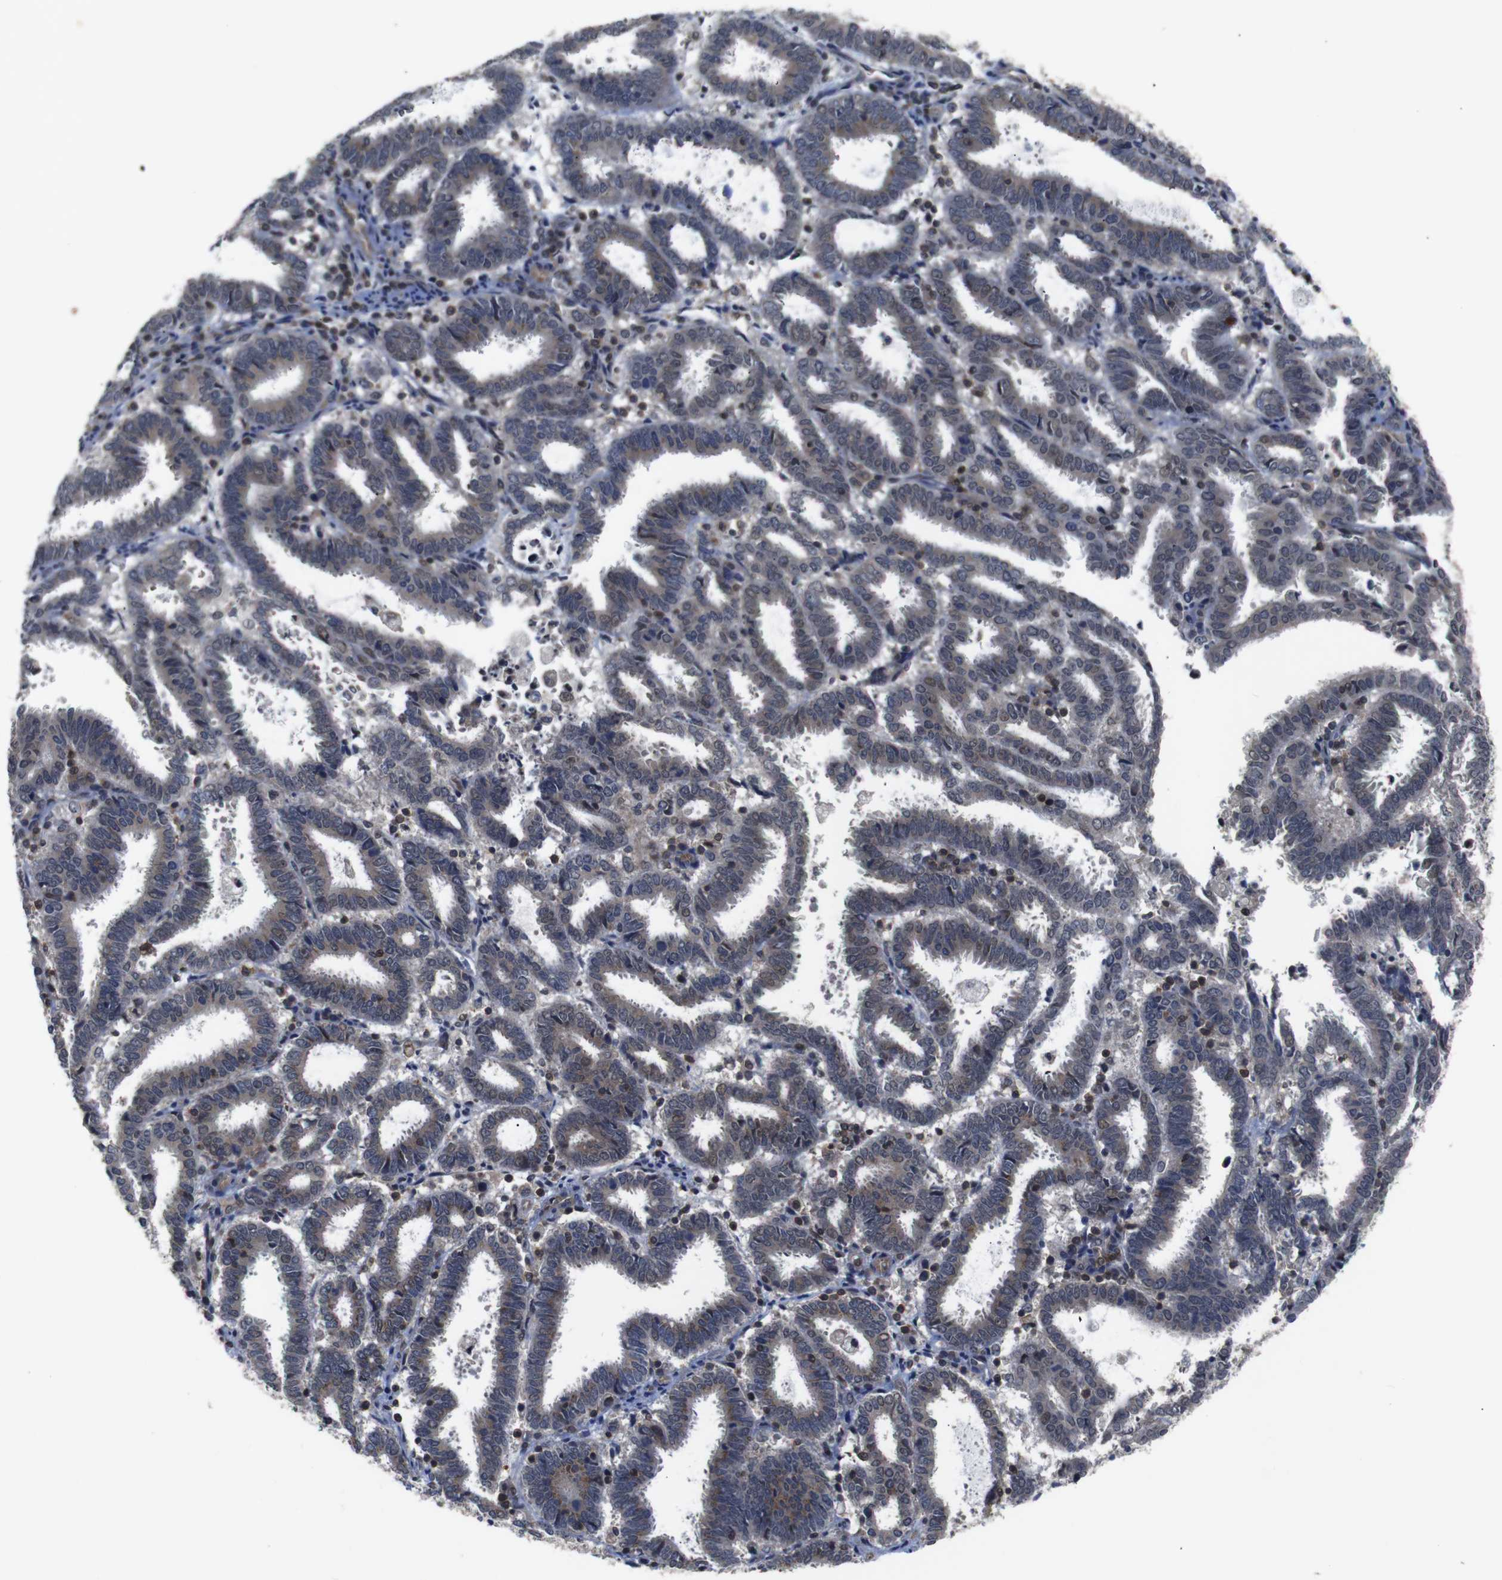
{"staining": {"intensity": "weak", "quantity": "<25%", "location": "cytoplasmic/membranous"}, "tissue": "endometrial cancer", "cell_type": "Tumor cells", "image_type": "cancer", "snomed": [{"axis": "morphology", "description": "Adenocarcinoma, NOS"}, {"axis": "topography", "description": "Uterus"}], "caption": "IHC micrograph of endometrial cancer stained for a protein (brown), which shows no positivity in tumor cells.", "gene": "BRWD3", "patient": {"sex": "female", "age": 83}}